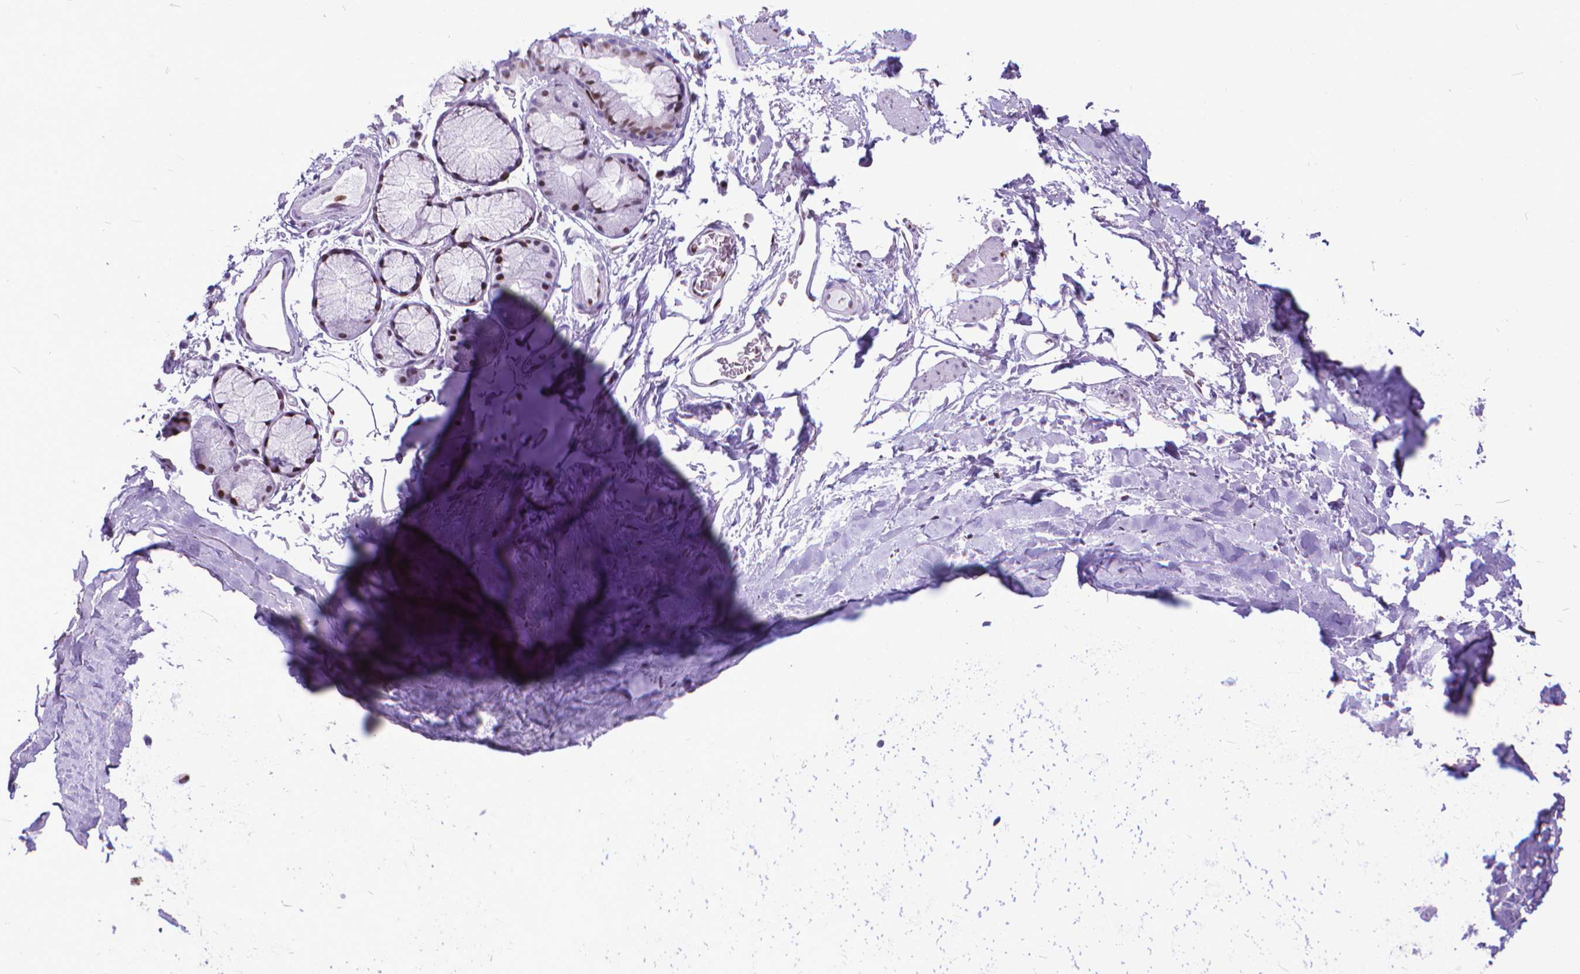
{"staining": {"intensity": "weak", "quantity": "25%-75%", "location": "cytoplasmic/membranous"}, "tissue": "adipose tissue", "cell_type": "Adipocytes", "image_type": "normal", "snomed": [{"axis": "morphology", "description": "Normal tissue, NOS"}, {"axis": "topography", "description": "Cartilage tissue"}, {"axis": "topography", "description": "Bronchus"}], "caption": "This micrograph demonstrates immunohistochemistry (IHC) staining of normal human adipose tissue, with low weak cytoplasmic/membranous staining in approximately 25%-75% of adipocytes.", "gene": "POLE4", "patient": {"sex": "female", "age": 79}}